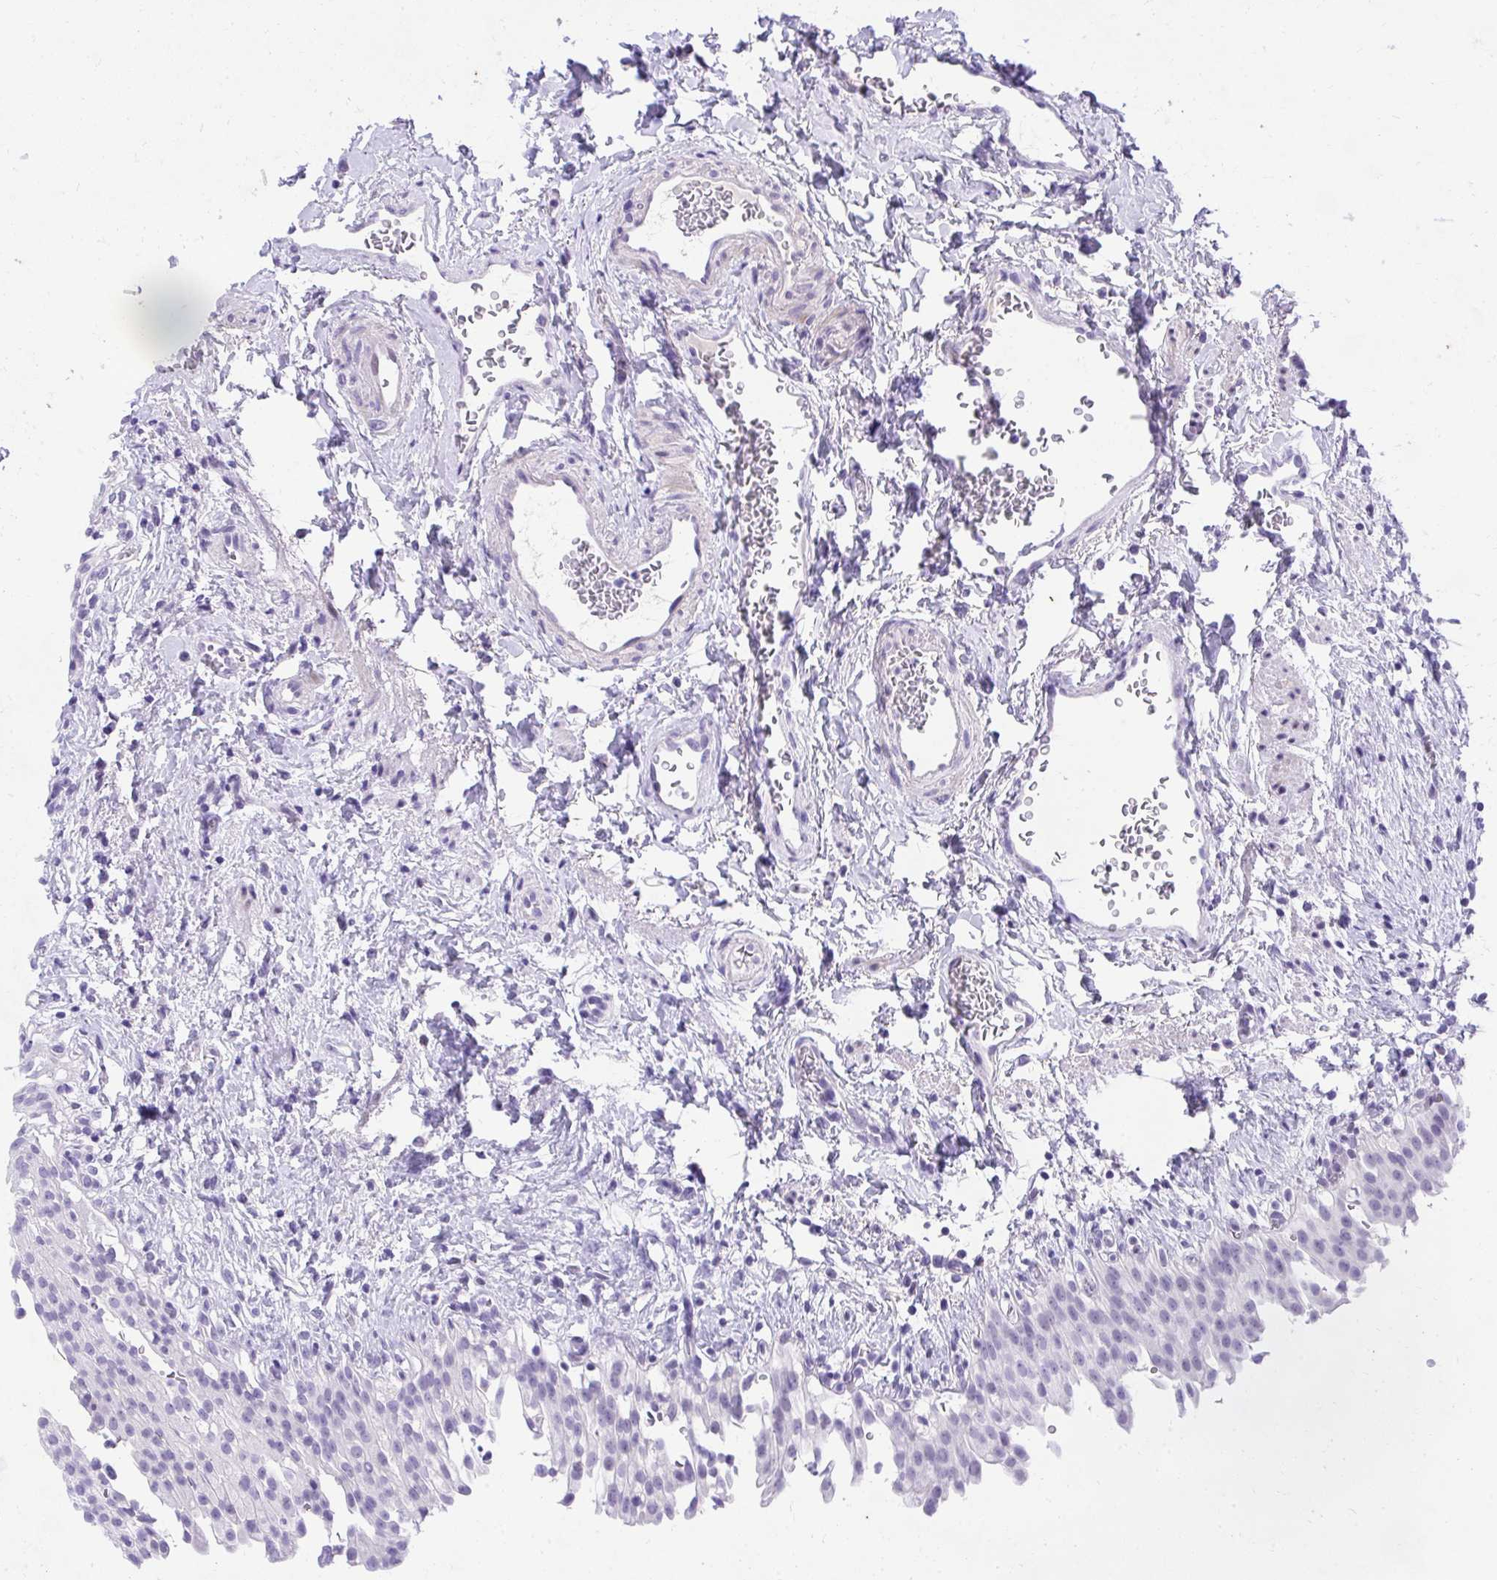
{"staining": {"intensity": "negative", "quantity": "none", "location": "none"}, "tissue": "urinary bladder", "cell_type": "Urothelial cells", "image_type": "normal", "snomed": [{"axis": "morphology", "description": "Normal tissue, NOS"}, {"axis": "topography", "description": "Urinary bladder"}, {"axis": "topography", "description": "Peripheral nerve tissue"}], "caption": "An immunohistochemistry (IHC) photomicrograph of benign urinary bladder is shown. There is no staining in urothelial cells of urinary bladder.", "gene": "KLK1", "patient": {"sex": "female", "age": 60}}